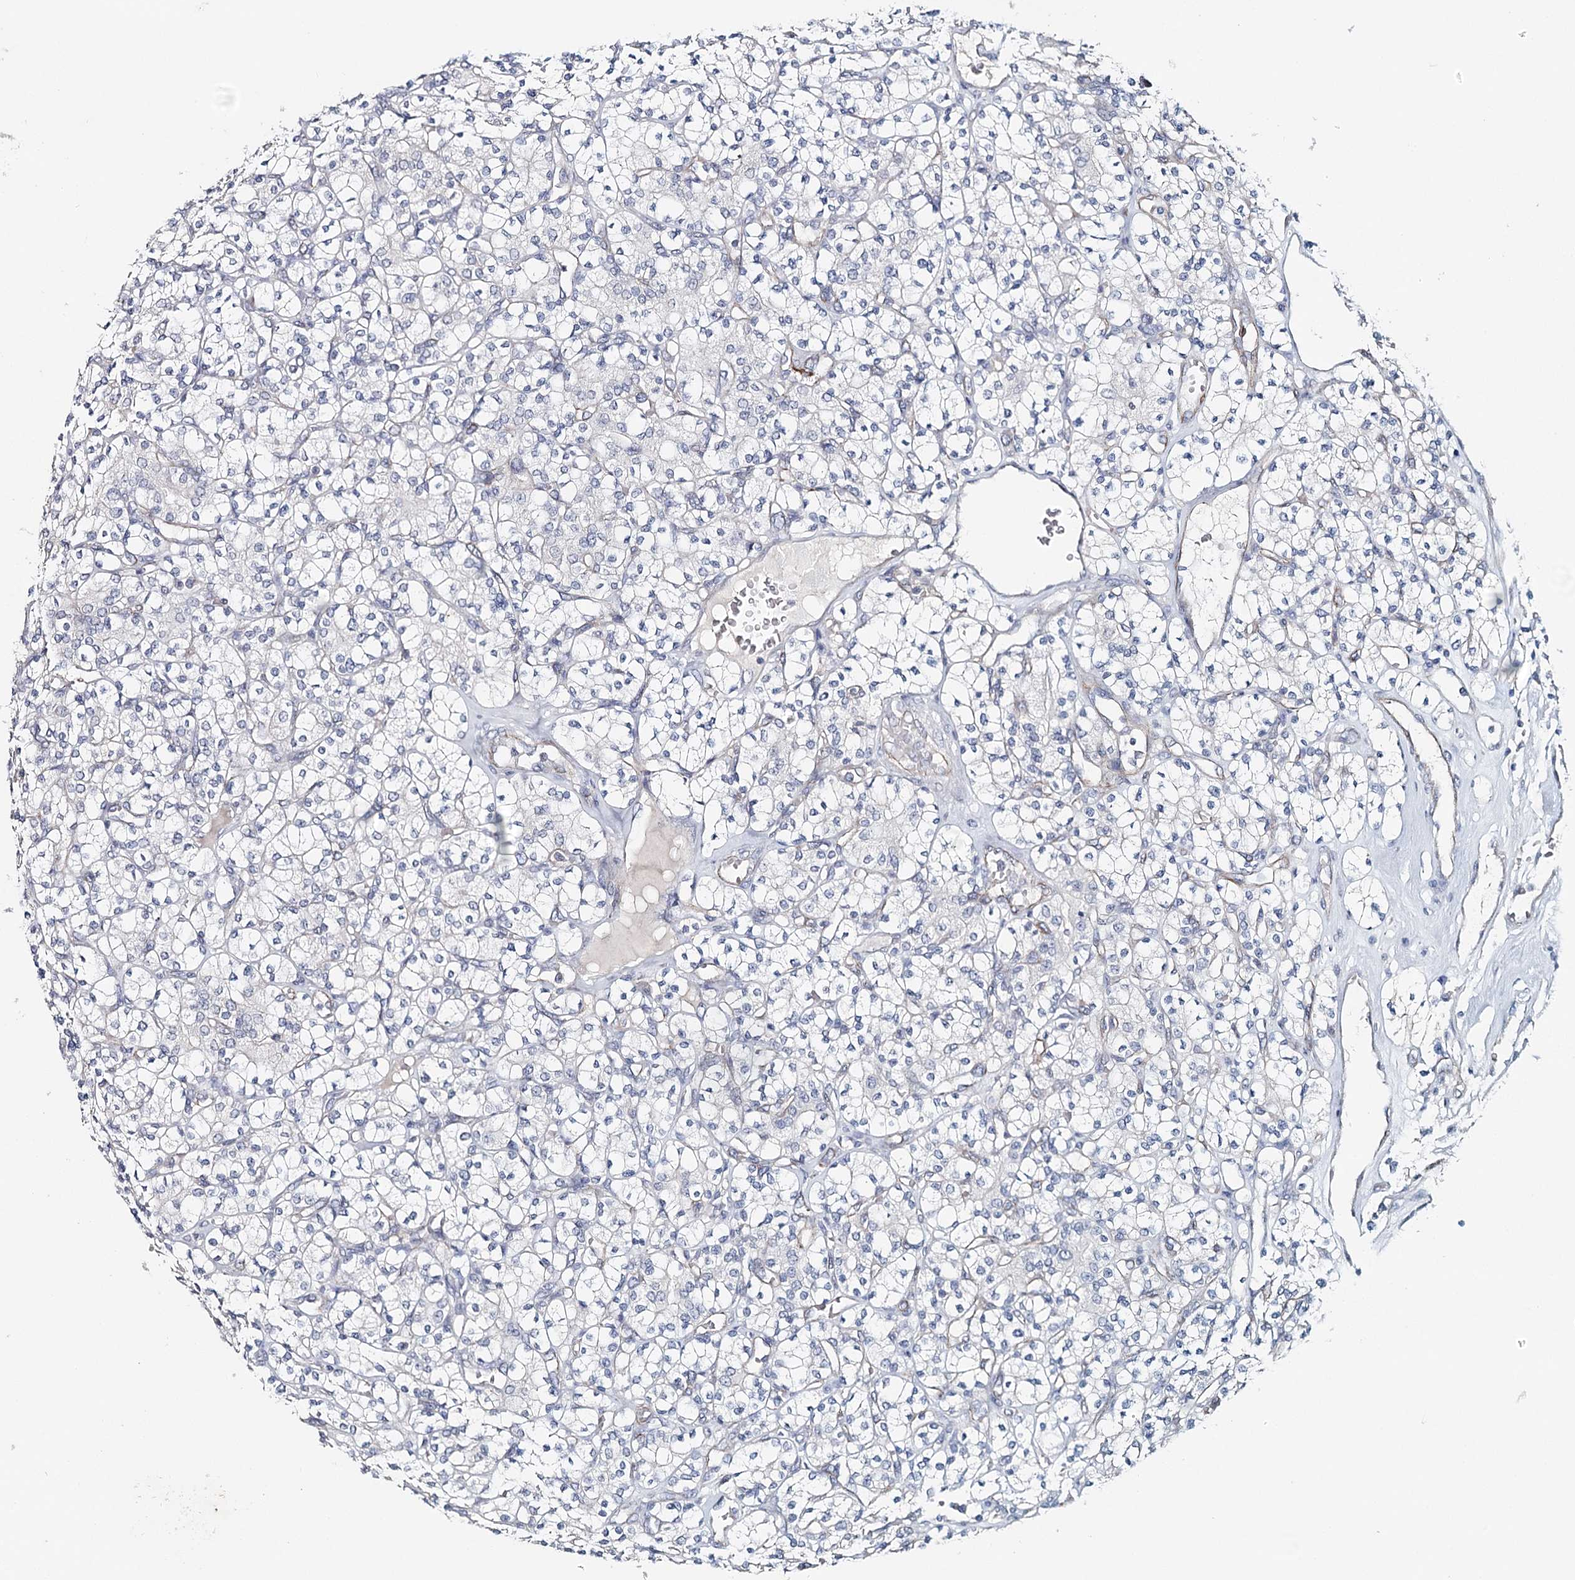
{"staining": {"intensity": "negative", "quantity": "none", "location": "none"}, "tissue": "renal cancer", "cell_type": "Tumor cells", "image_type": "cancer", "snomed": [{"axis": "morphology", "description": "Adenocarcinoma, NOS"}, {"axis": "topography", "description": "Kidney"}], "caption": "An image of human adenocarcinoma (renal) is negative for staining in tumor cells.", "gene": "SYNPO", "patient": {"sex": "male", "age": 77}}